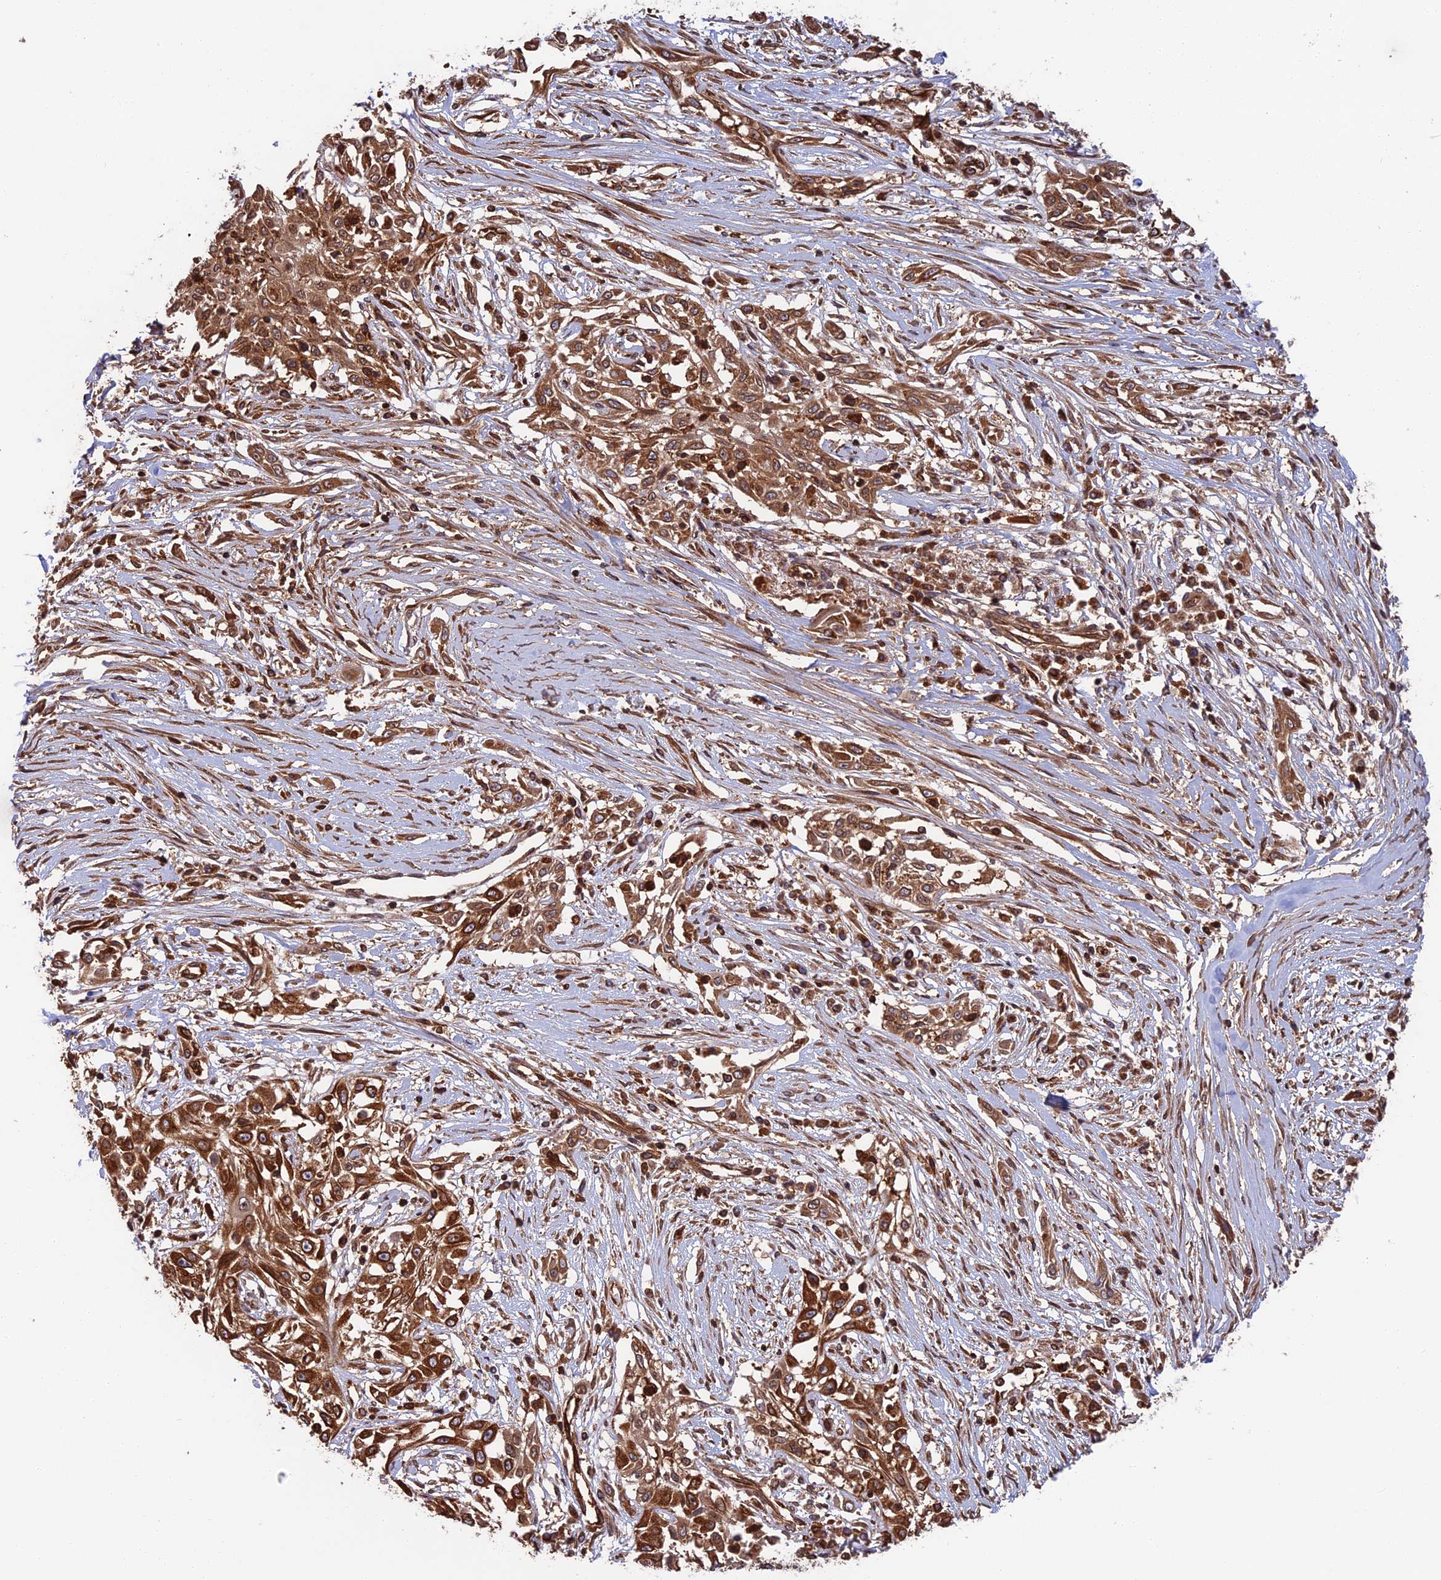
{"staining": {"intensity": "strong", "quantity": ">75%", "location": "cytoplasmic/membranous"}, "tissue": "skin cancer", "cell_type": "Tumor cells", "image_type": "cancer", "snomed": [{"axis": "morphology", "description": "Squamous cell carcinoma, NOS"}, {"axis": "morphology", "description": "Squamous cell carcinoma, metastatic, NOS"}, {"axis": "topography", "description": "Skin"}, {"axis": "topography", "description": "Lymph node"}], "caption": "Skin cancer was stained to show a protein in brown. There is high levels of strong cytoplasmic/membranous expression in approximately >75% of tumor cells.", "gene": "WDR1", "patient": {"sex": "male", "age": 75}}